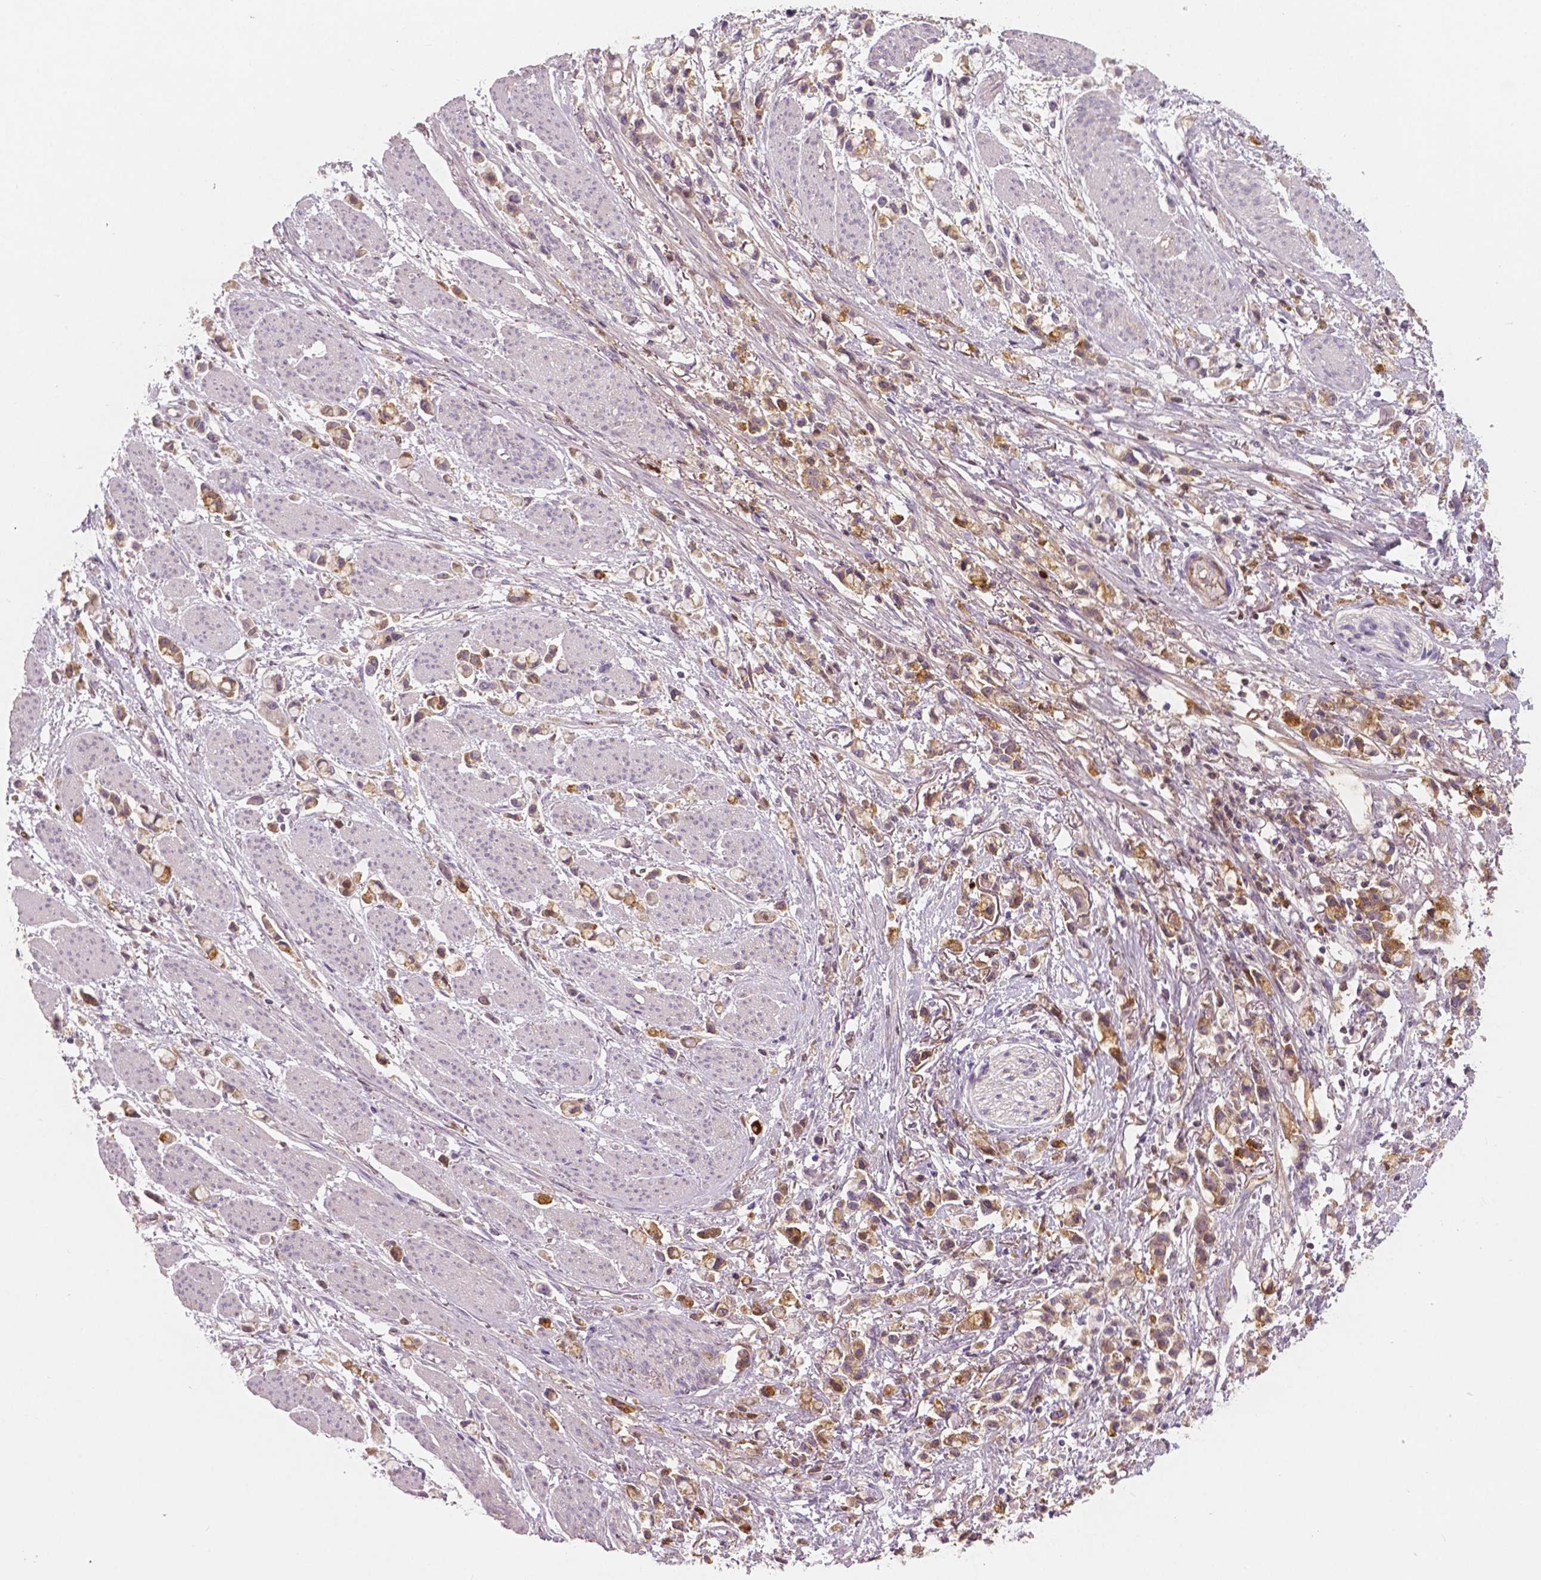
{"staining": {"intensity": "weak", "quantity": ">75%", "location": "cytoplasmic/membranous"}, "tissue": "stomach cancer", "cell_type": "Tumor cells", "image_type": "cancer", "snomed": [{"axis": "morphology", "description": "Adenocarcinoma, NOS"}, {"axis": "topography", "description": "Stomach"}], "caption": "Tumor cells exhibit low levels of weak cytoplasmic/membranous staining in about >75% of cells in human stomach adenocarcinoma. The protein is shown in brown color, while the nuclei are stained blue.", "gene": "APOA4", "patient": {"sex": "female", "age": 81}}